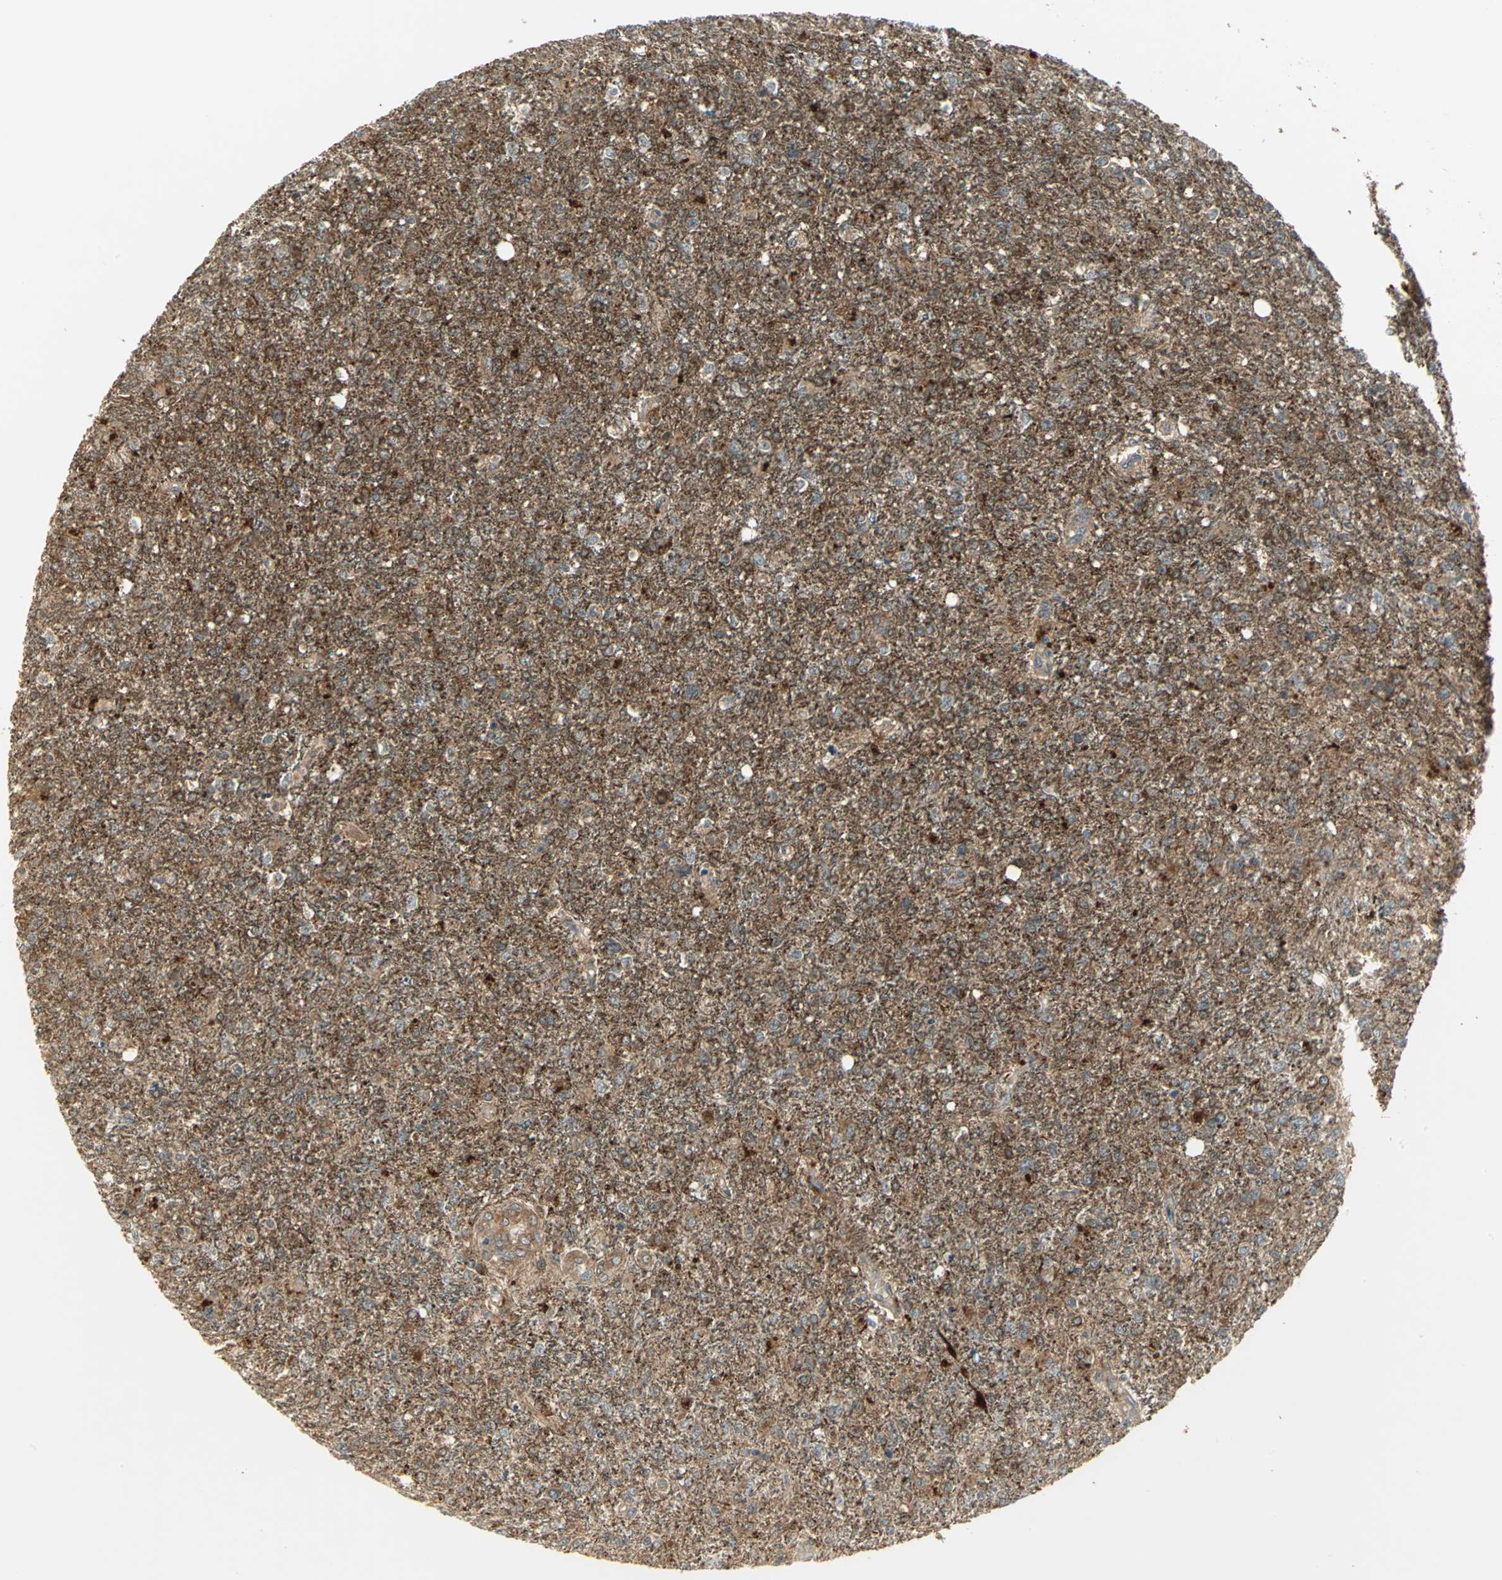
{"staining": {"intensity": "moderate", "quantity": ">75%", "location": "cytoplasmic/membranous"}, "tissue": "glioma", "cell_type": "Tumor cells", "image_type": "cancer", "snomed": [{"axis": "morphology", "description": "Glioma, malignant, High grade"}, {"axis": "topography", "description": "Cerebral cortex"}], "caption": "High-magnification brightfield microscopy of glioma stained with DAB (brown) and counterstained with hematoxylin (blue). tumor cells exhibit moderate cytoplasmic/membranous staining is identified in about>75% of cells.", "gene": "MAPK8IP3", "patient": {"sex": "male", "age": 76}}